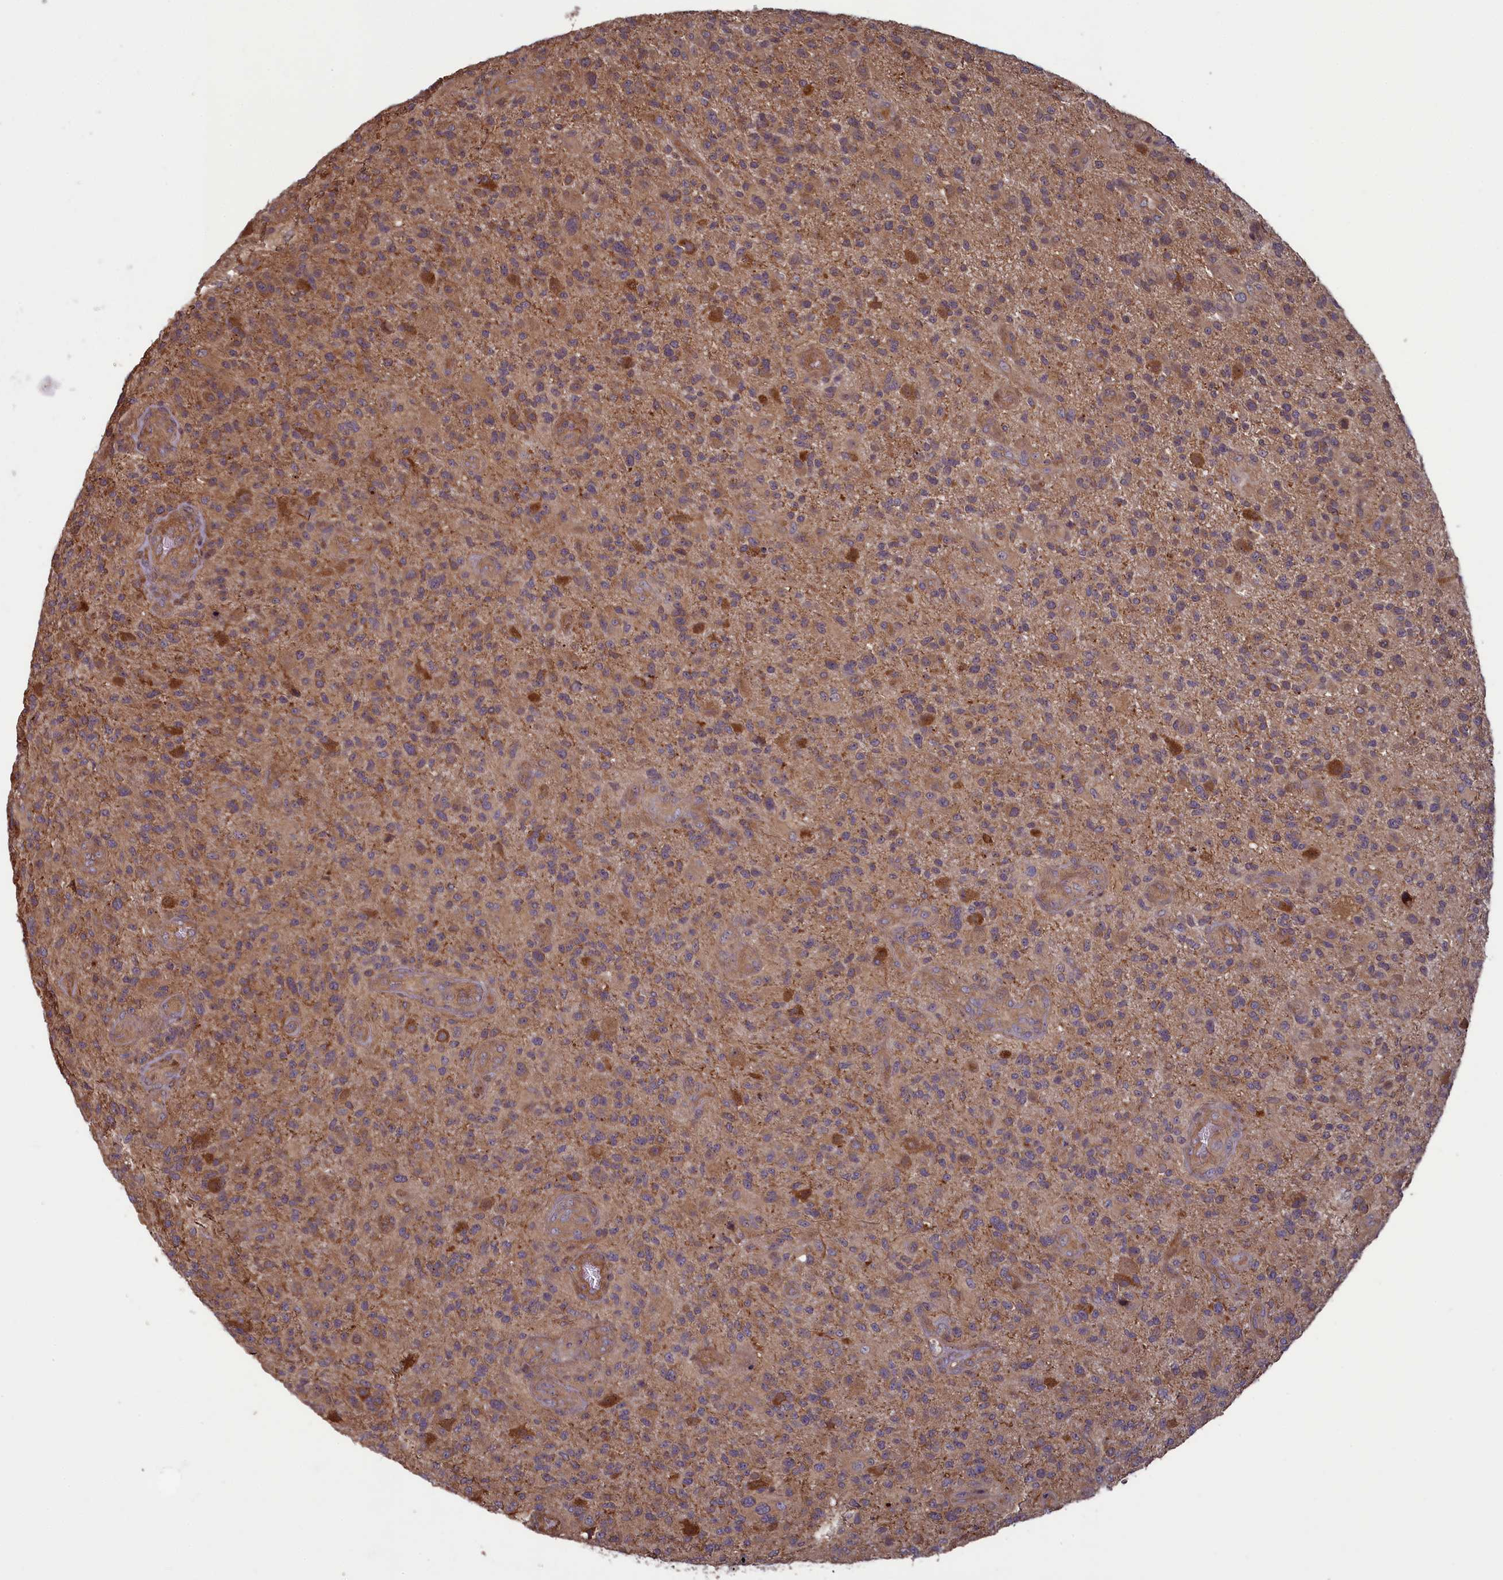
{"staining": {"intensity": "weak", "quantity": ">75%", "location": "cytoplasmic/membranous"}, "tissue": "glioma", "cell_type": "Tumor cells", "image_type": "cancer", "snomed": [{"axis": "morphology", "description": "Glioma, malignant, High grade"}, {"axis": "topography", "description": "Brain"}], "caption": "This micrograph displays immunohistochemistry (IHC) staining of human glioma, with low weak cytoplasmic/membranous positivity in approximately >75% of tumor cells.", "gene": "CIAO2B", "patient": {"sex": "male", "age": 47}}